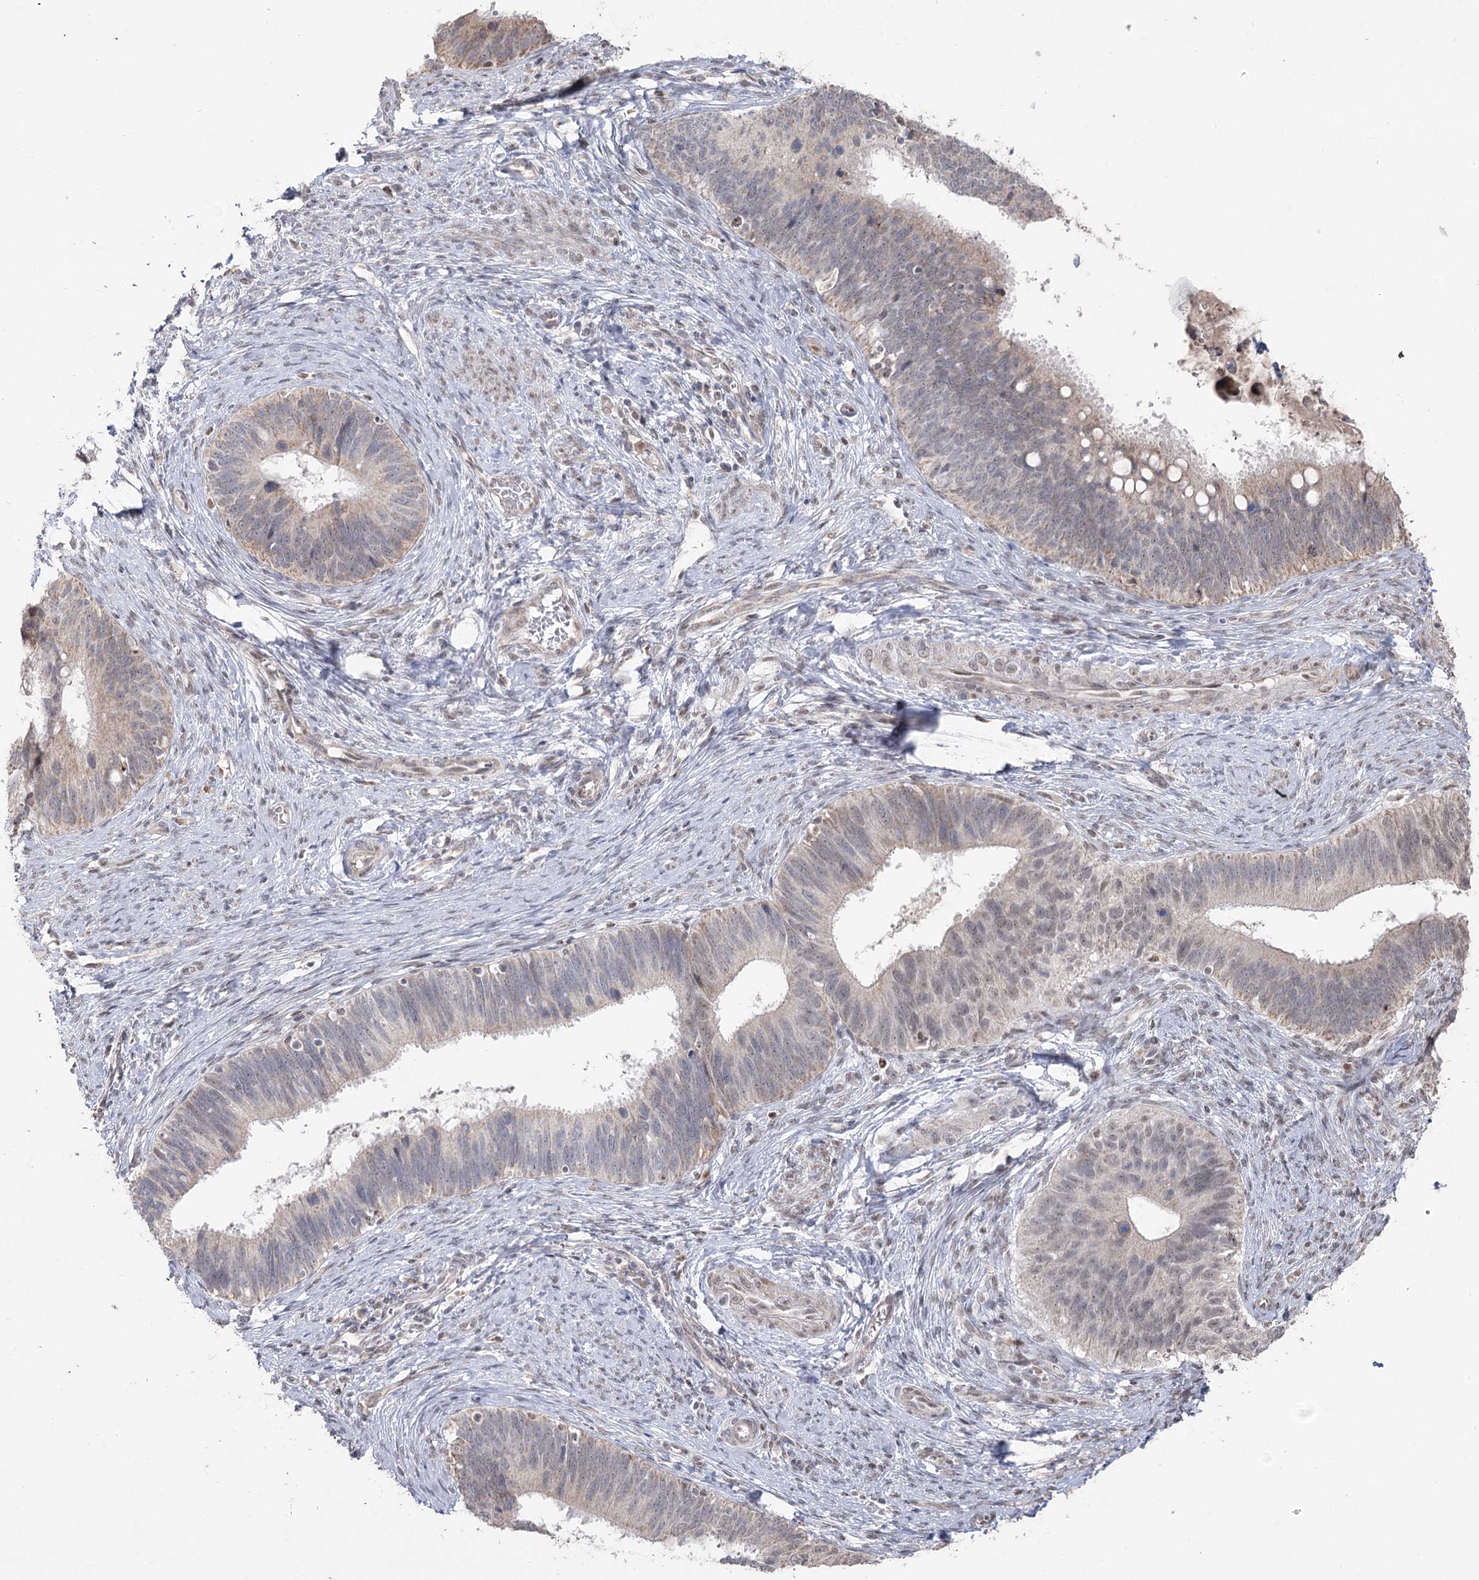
{"staining": {"intensity": "negative", "quantity": "none", "location": "none"}, "tissue": "cervical cancer", "cell_type": "Tumor cells", "image_type": "cancer", "snomed": [{"axis": "morphology", "description": "Adenocarcinoma, NOS"}, {"axis": "topography", "description": "Cervix"}], "caption": "Histopathology image shows no significant protein expression in tumor cells of cervical cancer. The staining was performed using DAB to visualize the protein expression in brown, while the nuclei were stained in blue with hematoxylin (Magnification: 20x).", "gene": "RUFY4", "patient": {"sex": "female", "age": 42}}